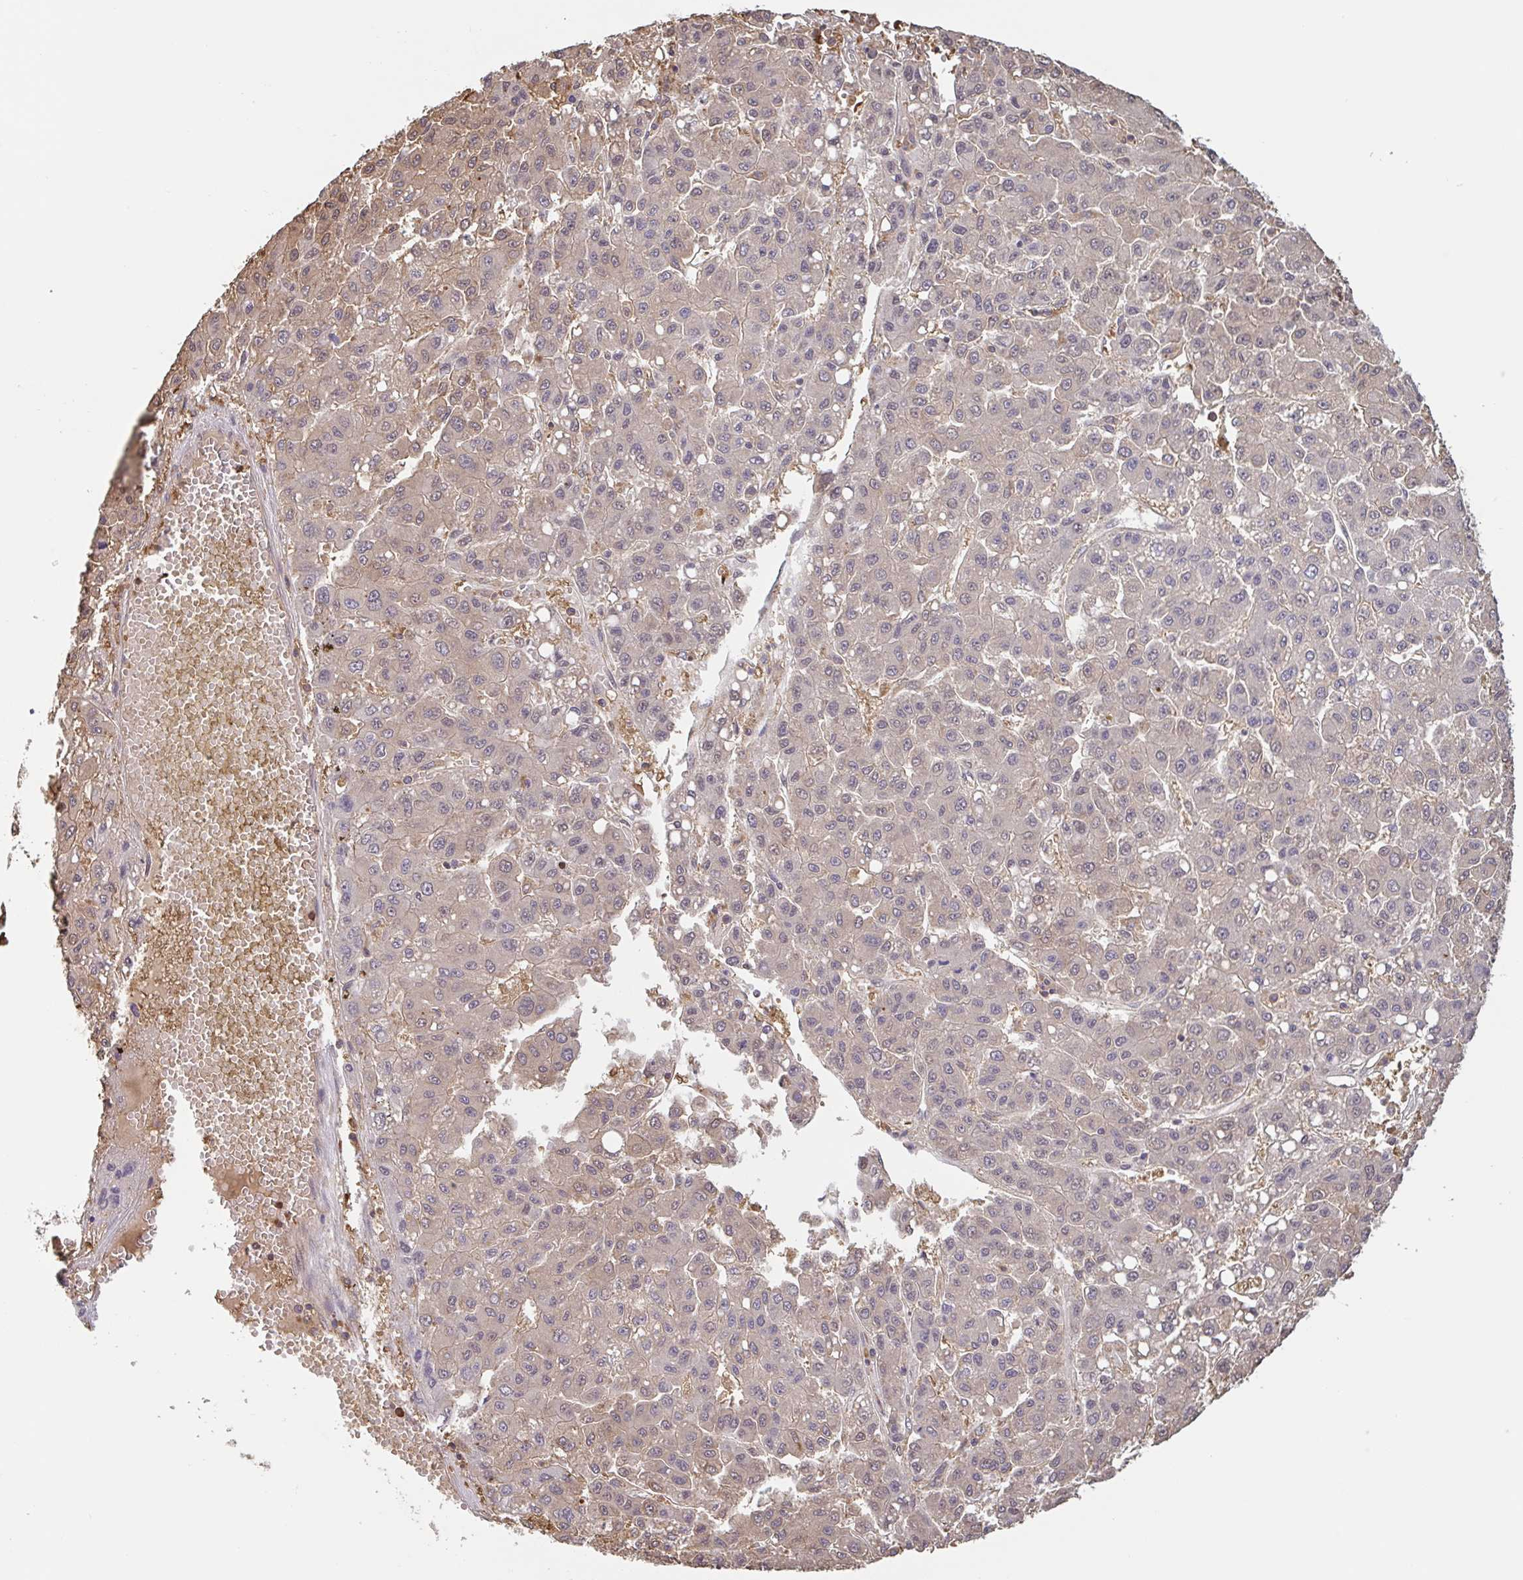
{"staining": {"intensity": "negative", "quantity": "none", "location": "none"}, "tissue": "liver cancer", "cell_type": "Tumor cells", "image_type": "cancer", "snomed": [{"axis": "morphology", "description": "Carcinoma, Hepatocellular, NOS"}, {"axis": "topography", "description": "Liver"}], "caption": "Immunohistochemical staining of human hepatocellular carcinoma (liver) displays no significant expression in tumor cells.", "gene": "OTOP2", "patient": {"sex": "male", "age": 70}}